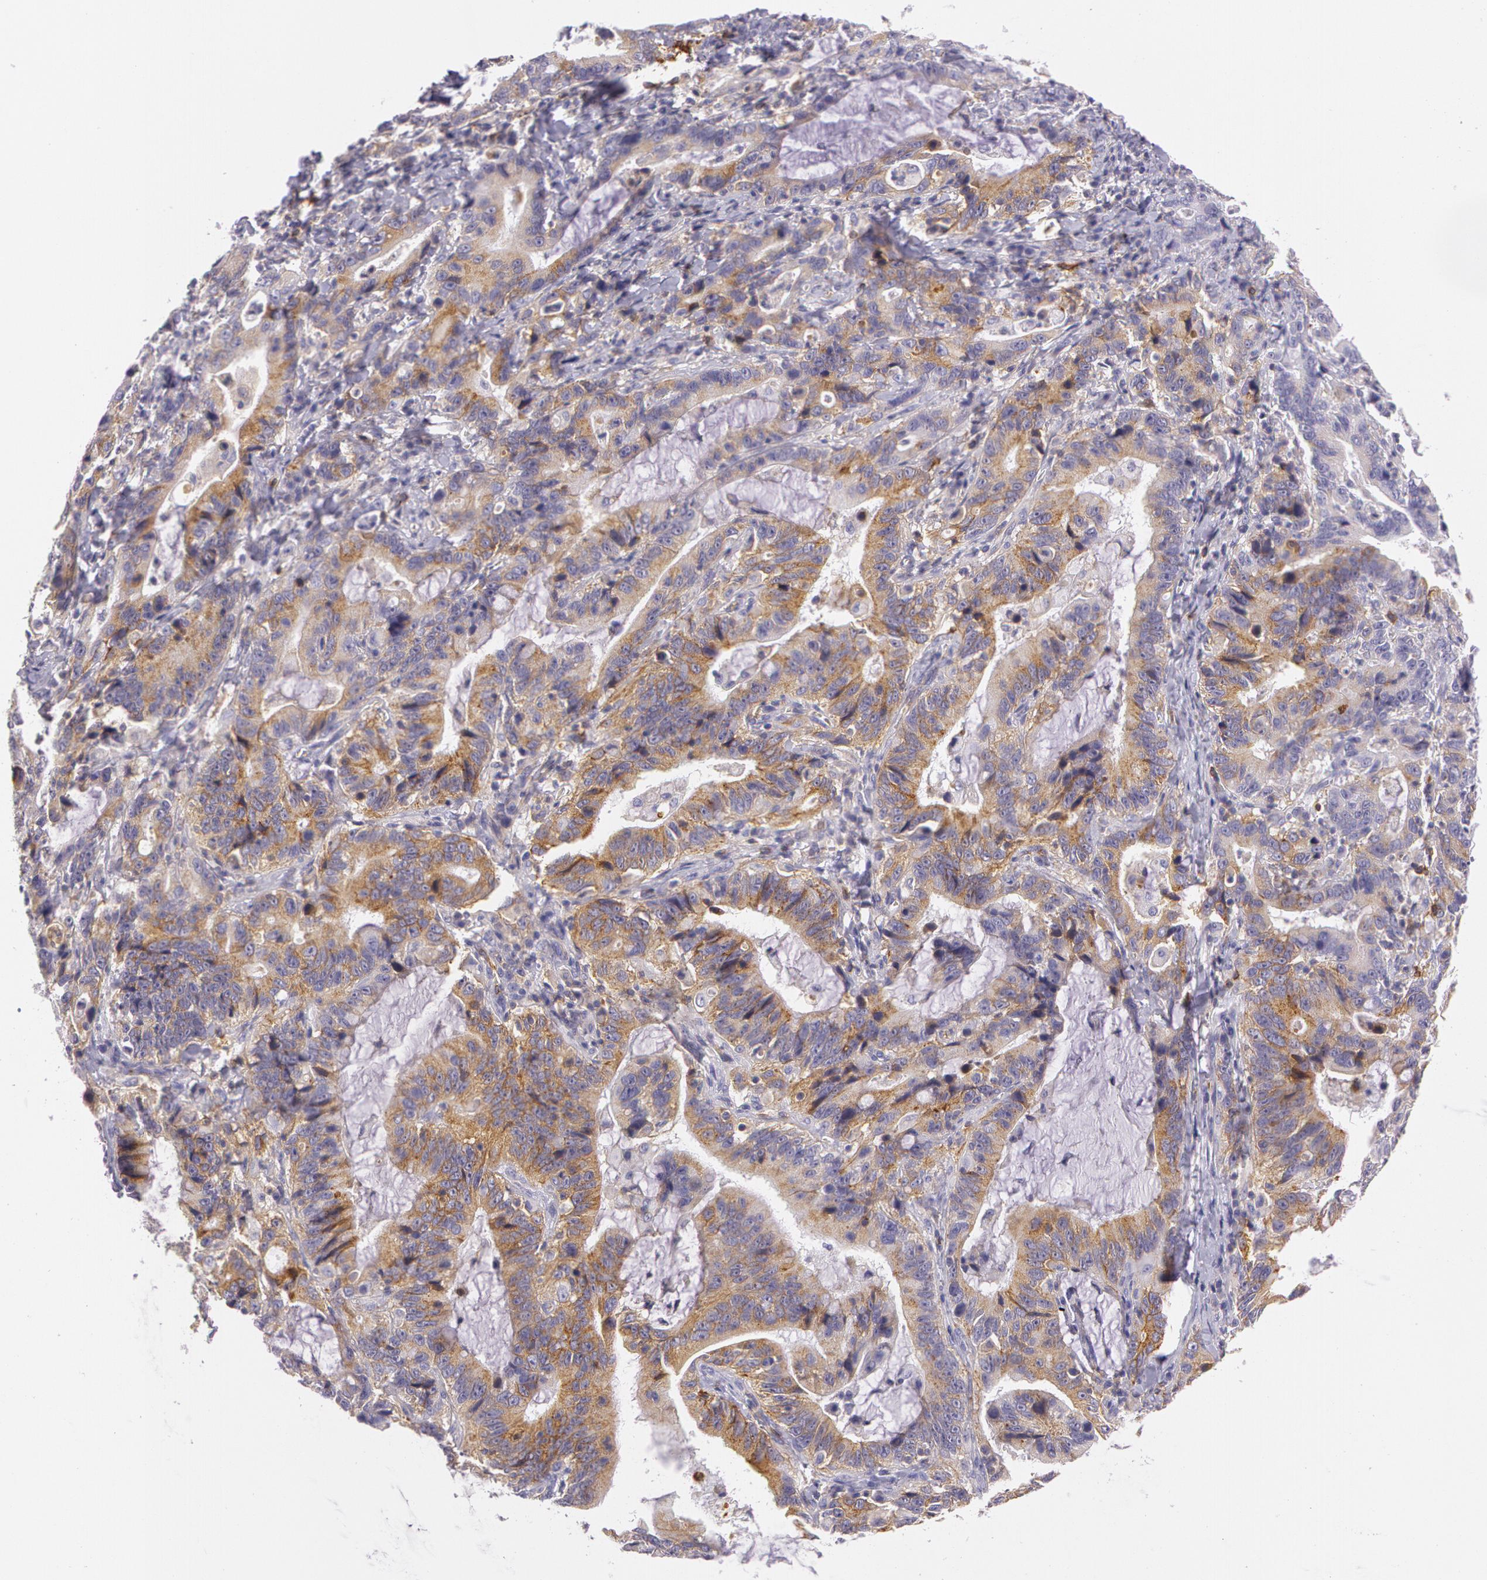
{"staining": {"intensity": "moderate", "quantity": ">75%", "location": "cytoplasmic/membranous"}, "tissue": "stomach cancer", "cell_type": "Tumor cells", "image_type": "cancer", "snomed": [{"axis": "morphology", "description": "Adenocarcinoma, NOS"}, {"axis": "topography", "description": "Stomach, upper"}], "caption": "An image showing moderate cytoplasmic/membranous staining in about >75% of tumor cells in stomach adenocarcinoma, as visualized by brown immunohistochemical staining.", "gene": "LY75", "patient": {"sex": "male", "age": 63}}